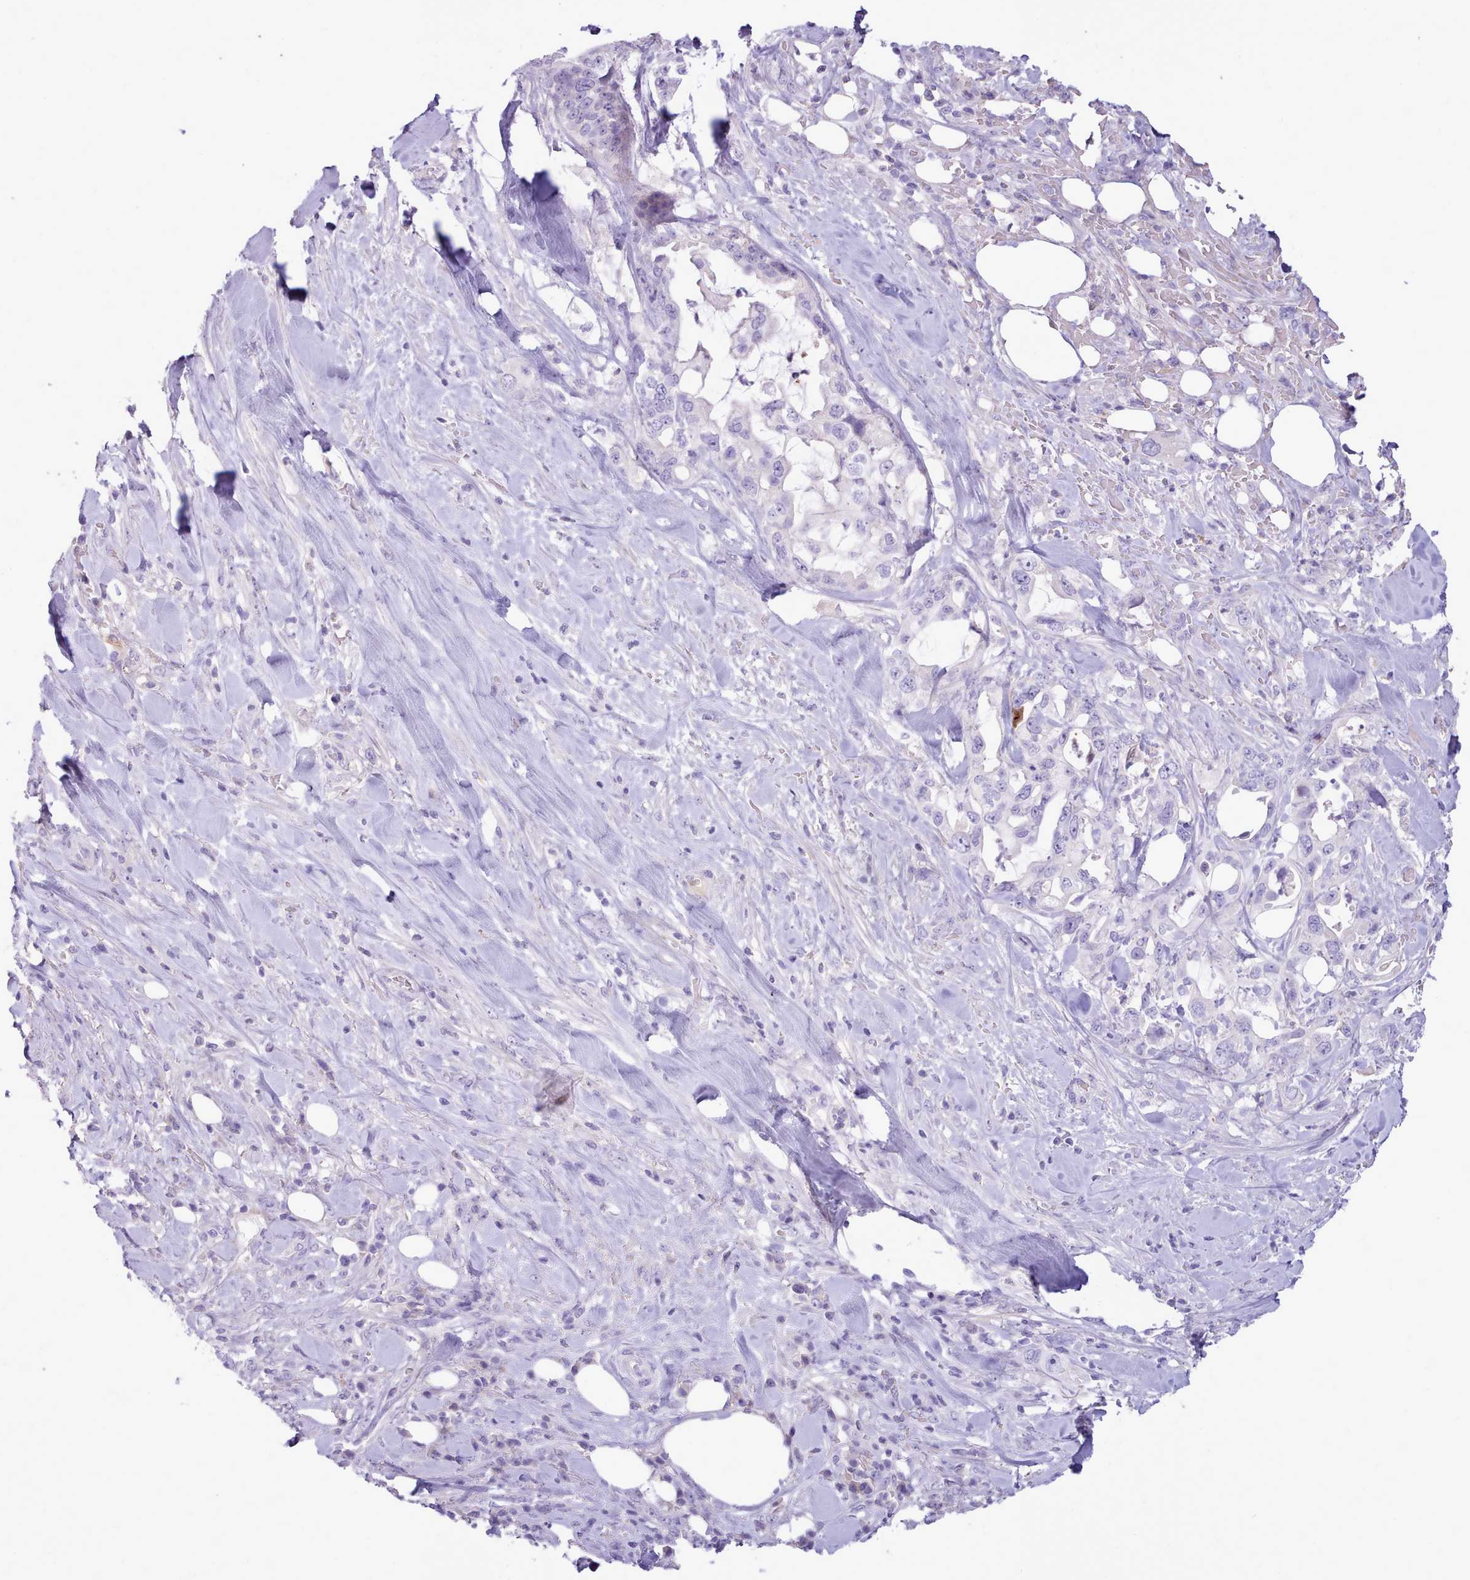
{"staining": {"intensity": "negative", "quantity": "none", "location": "none"}, "tissue": "pancreatic cancer", "cell_type": "Tumor cells", "image_type": "cancer", "snomed": [{"axis": "morphology", "description": "Adenocarcinoma, NOS"}, {"axis": "topography", "description": "Pancreas"}], "caption": "The histopathology image reveals no significant expression in tumor cells of adenocarcinoma (pancreatic). The staining is performed using DAB brown chromogen with nuclei counter-stained in using hematoxylin.", "gene": "CYP2A13", "patient": {"sex": "female", "age": 61}}